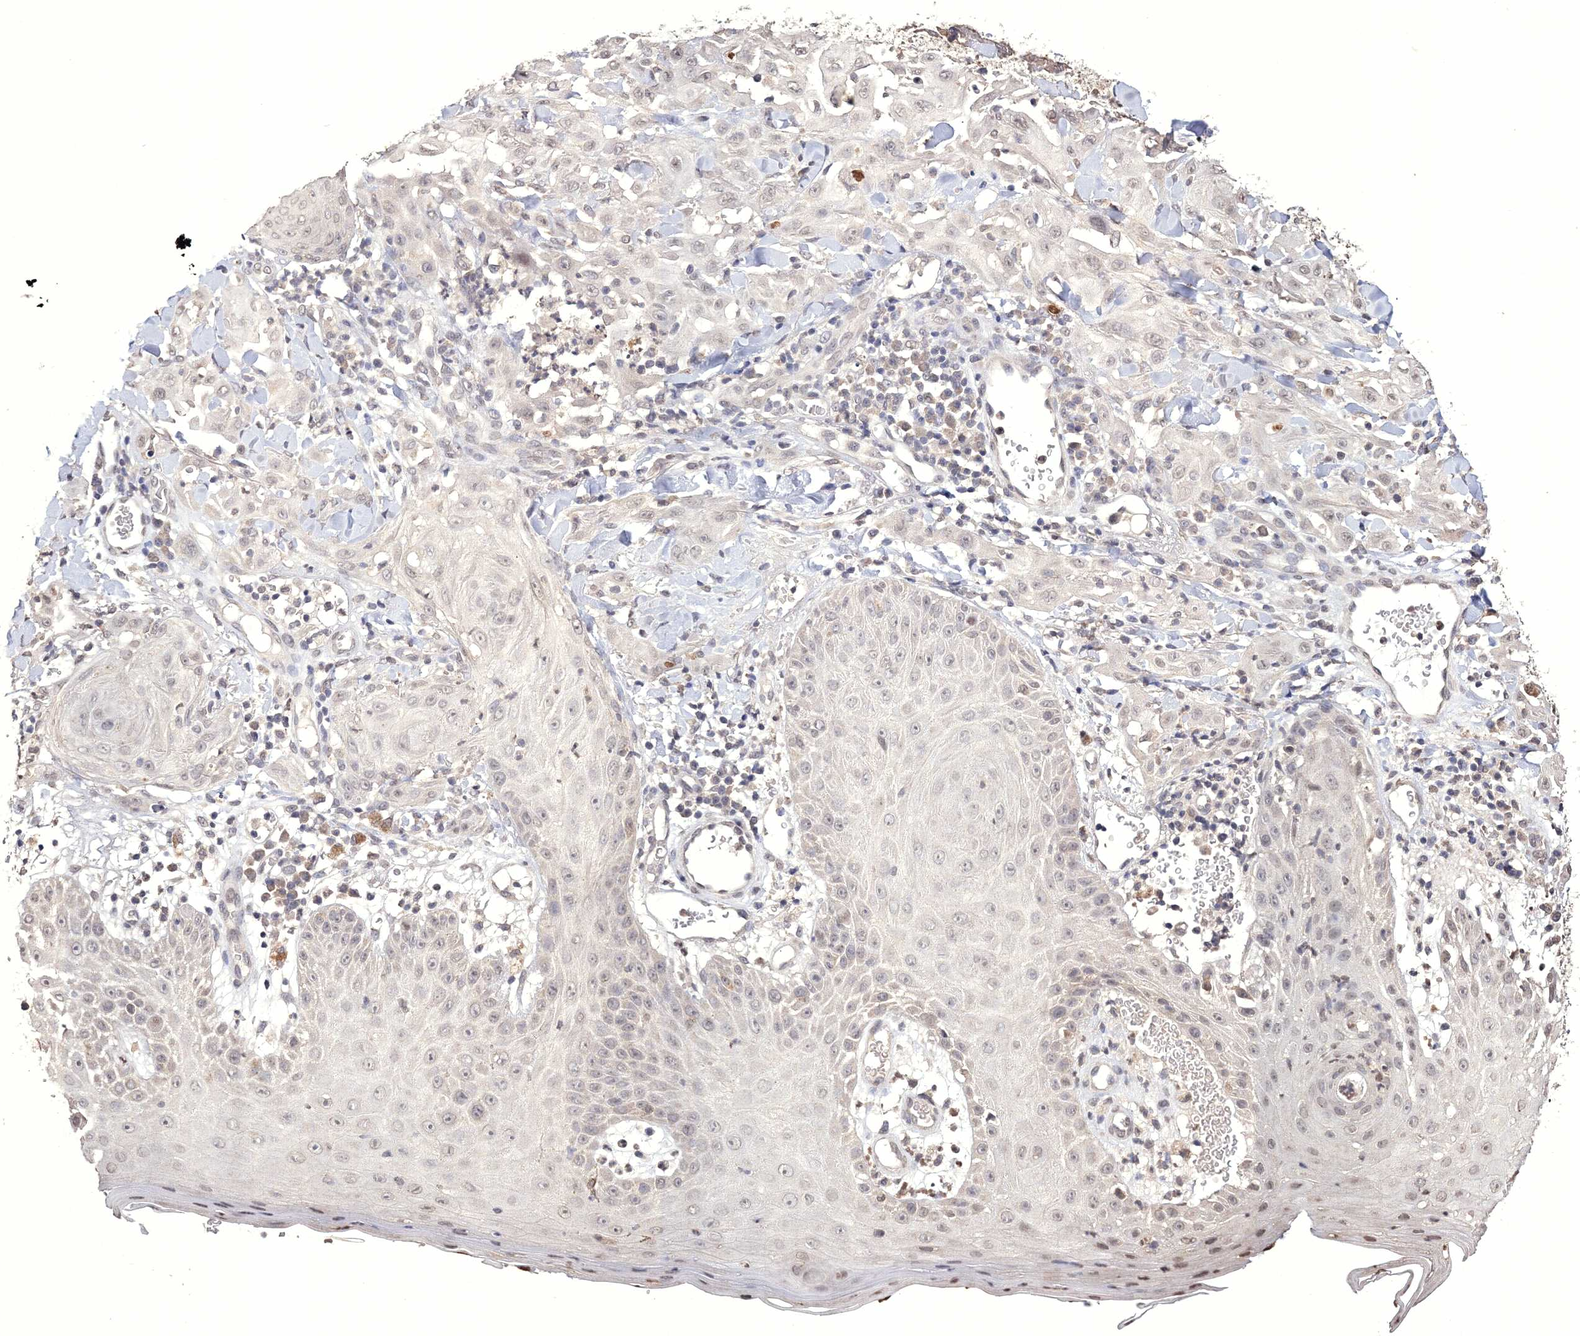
{"staining": {"intensity": "negative", "quantity": "none", "location": "none"}, "tissue": "skin cancer", "cell_type": "Tumor cells", "image_type": "cancer", "snomed": [{"axis": "morphology", "description": "Squamous cell carcinoma, NOS"}, {"axis": "topography", "description": "Skin"}], "caption": "Micrograph shows no significant protein positivity in tumor cells of squamous cell carcinoma (skin).", "gene": "GPN1", "patient": {"sex": "male", "age": 24}}